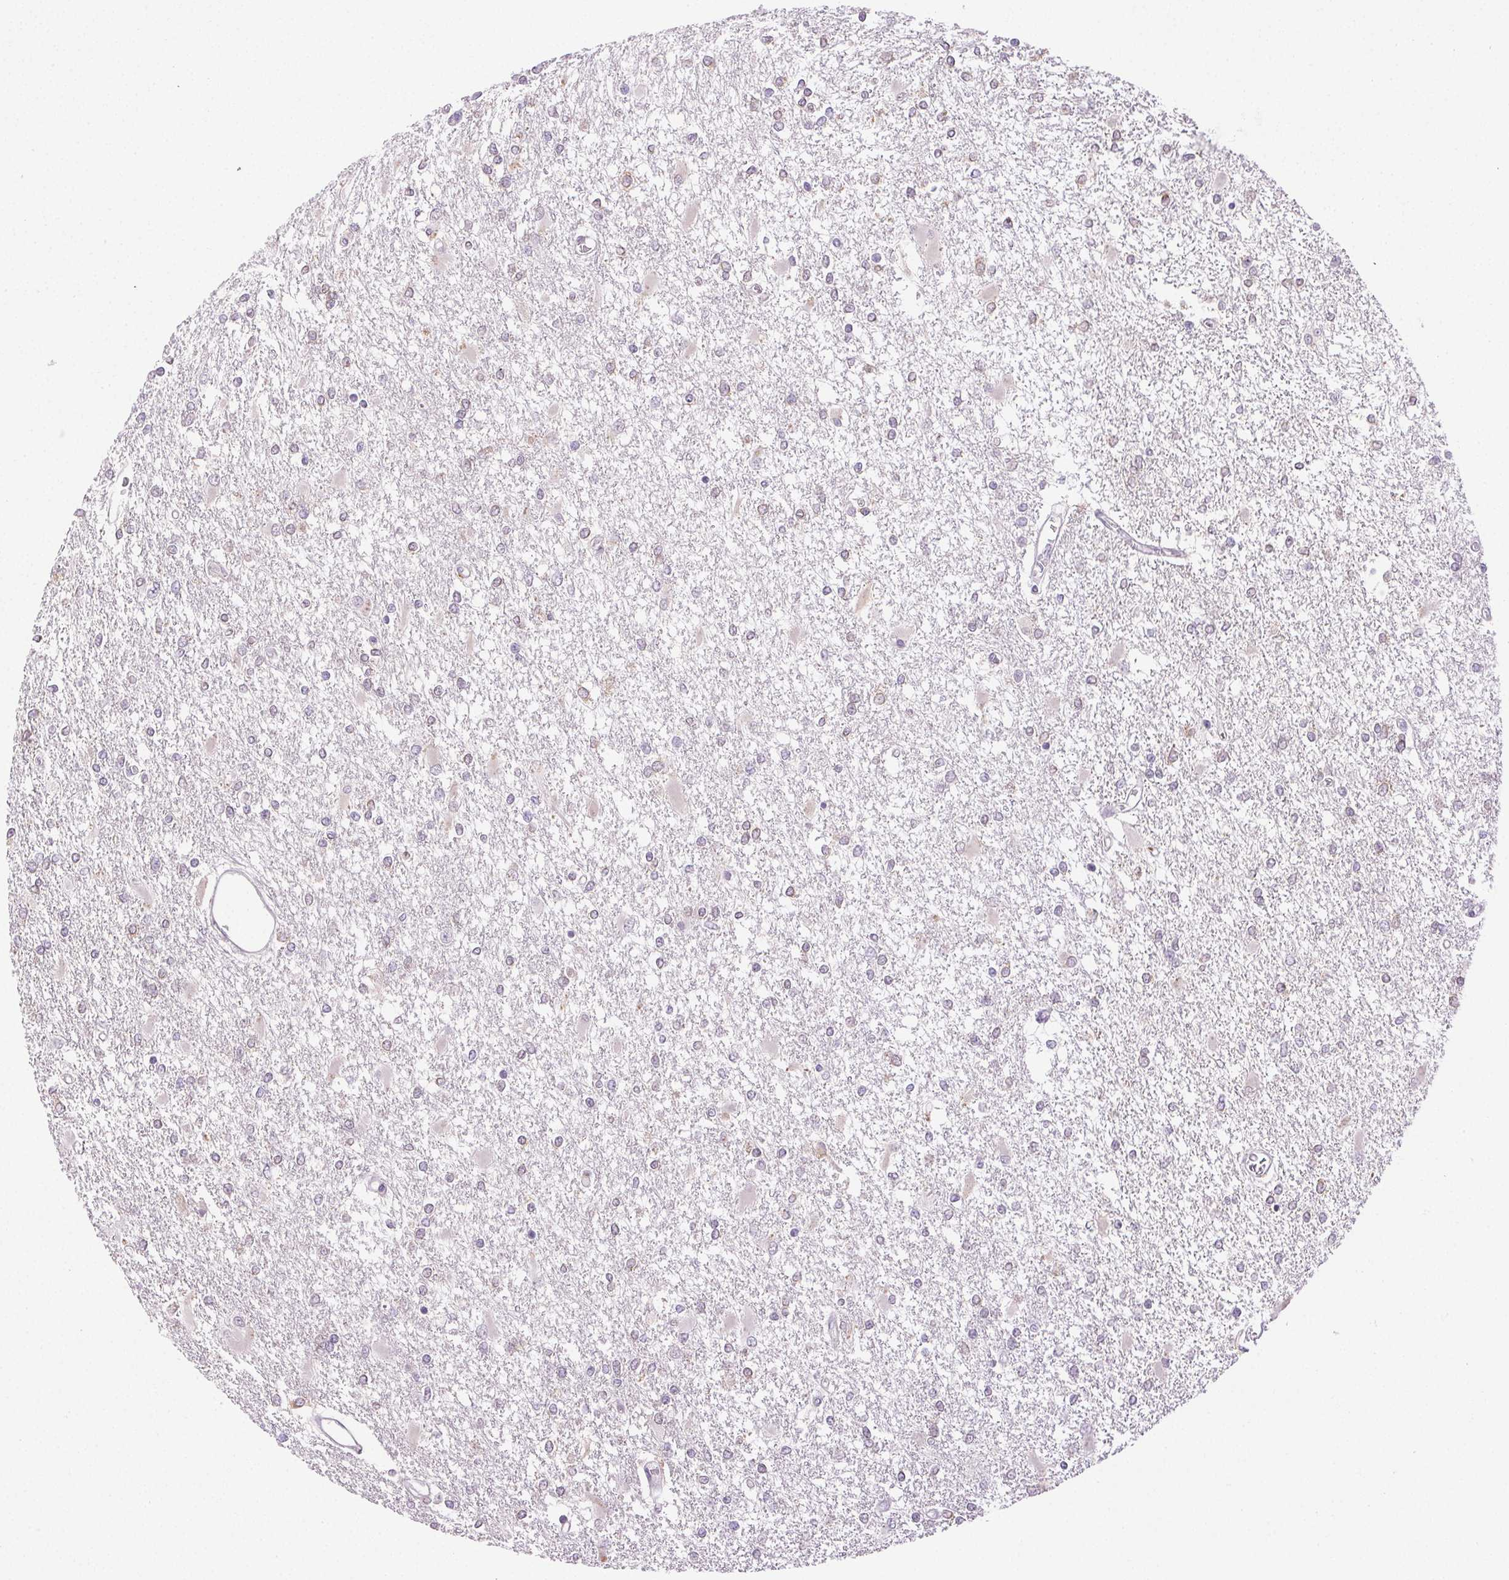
{"staining": {"intensity": "weak", "quantity": "<25%", "location": "cytoplasmic/membranous"}, "tissue": "glioma", "cell_type": "Tumor cells", "image_type": "cancer", "snomed": [{"axis": "morphology", "description": "Glioma, malignant, High grade"}, {"axis": "topography", "description": "Cerebral cortex"}], "caption": "The image shows no staining of tumor cells in glioma. (DAB (3,3'-diaminobenzidine) immunohistochemistry visualized using brightfield microscopy, high magnification).", "gene": "EMX2", "patient": {"sex": "male", "age": 79}}